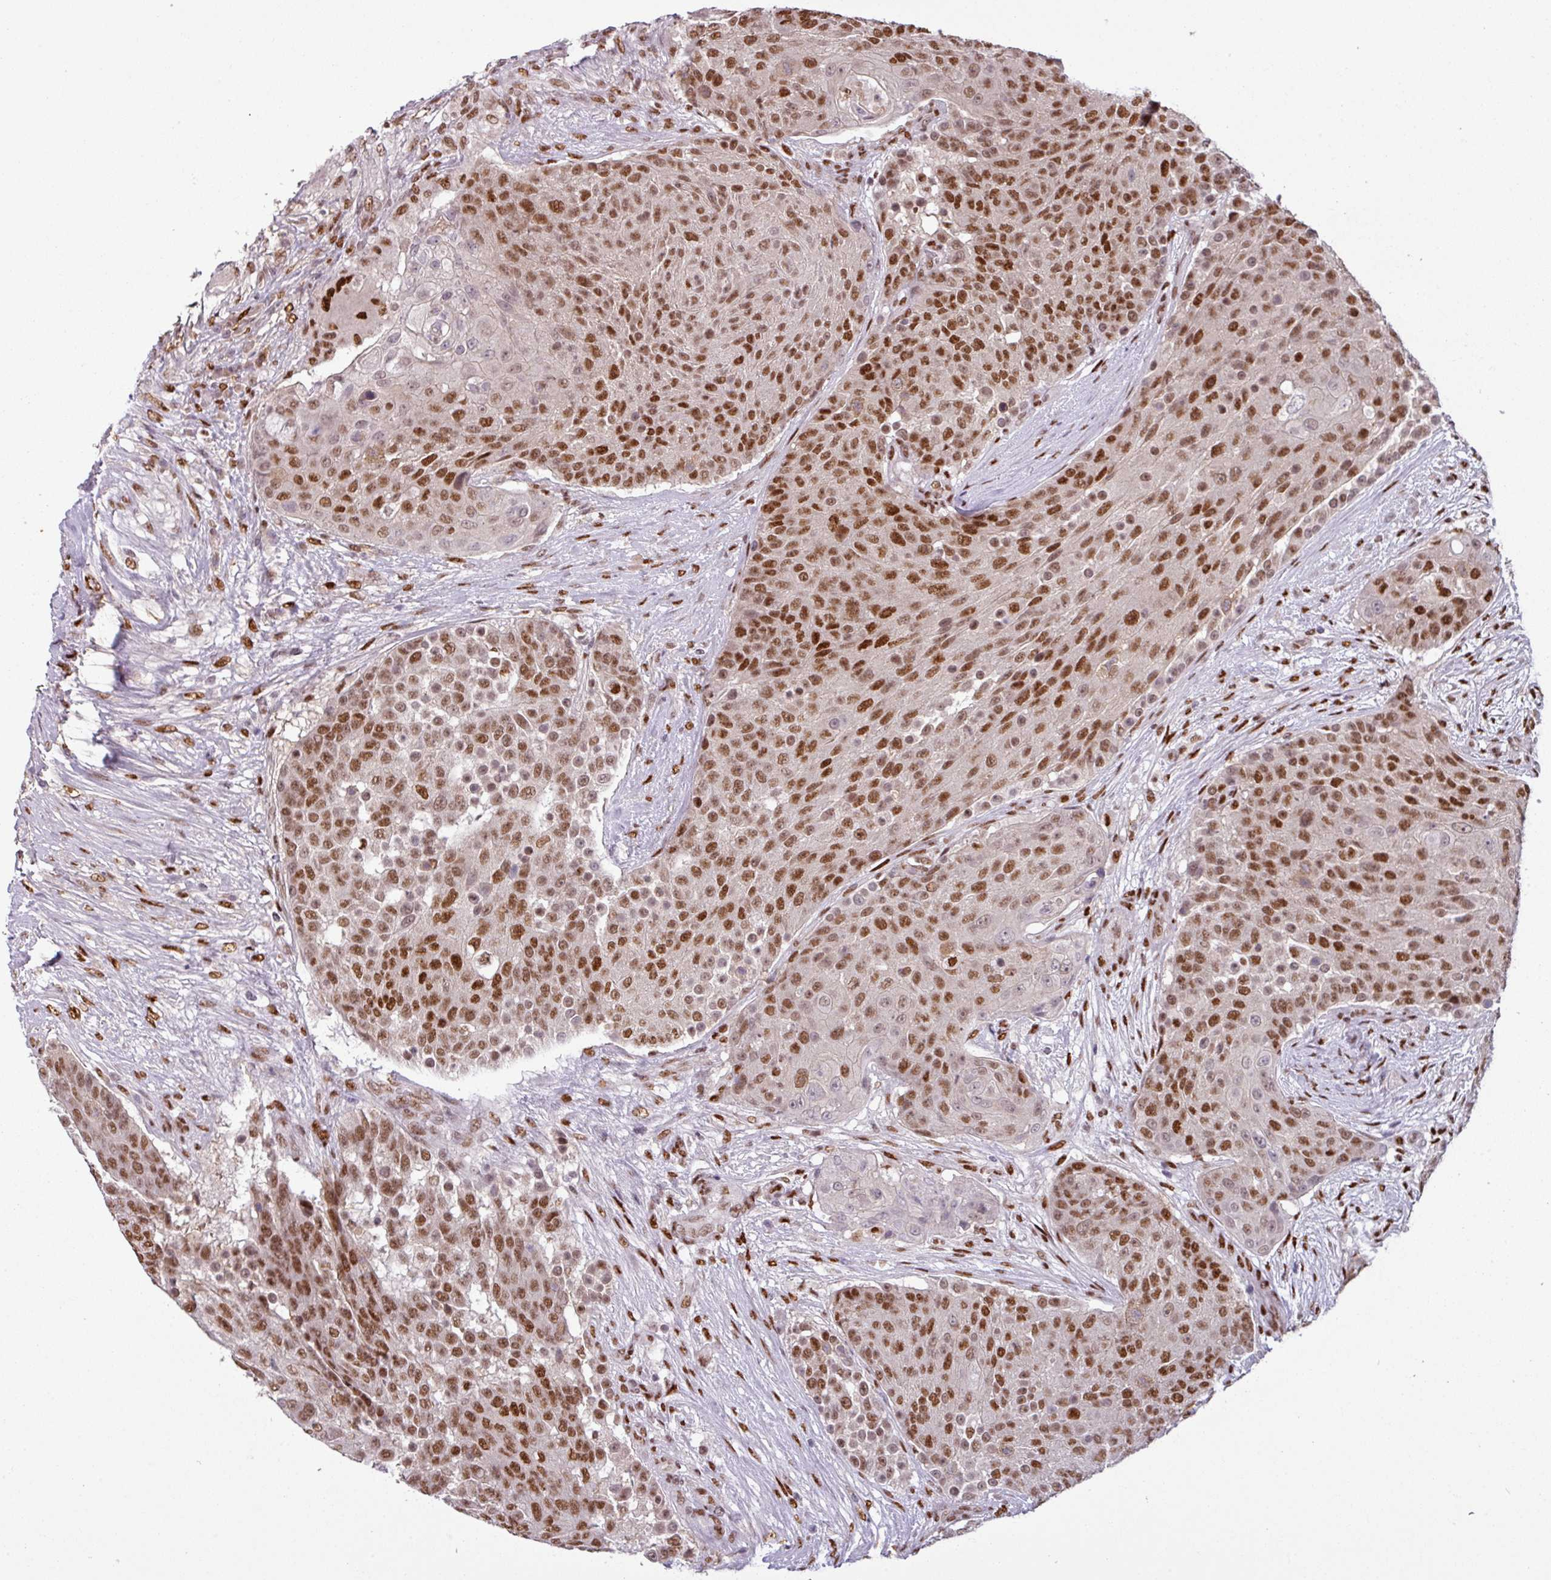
{"staining": {"intensity": "strong", "quantity": ">75%", "location": "nuclear"}, "tissue": "urothelial cancer", "cell_type": "Tumor cells", "image_type": "cancer", "snomed": [{"axis": "morphology", "description": "Urothelial carcinoma, High grade"}, {"axis": "topography", "description": "Urinary bladder"}], "caption": "A brown stain labels strong nuclear positivity of a protein in urothelial cancer tumor cells.", "gene": "IRF2BPL", "patient": {"sex": "female", "age": 63}}